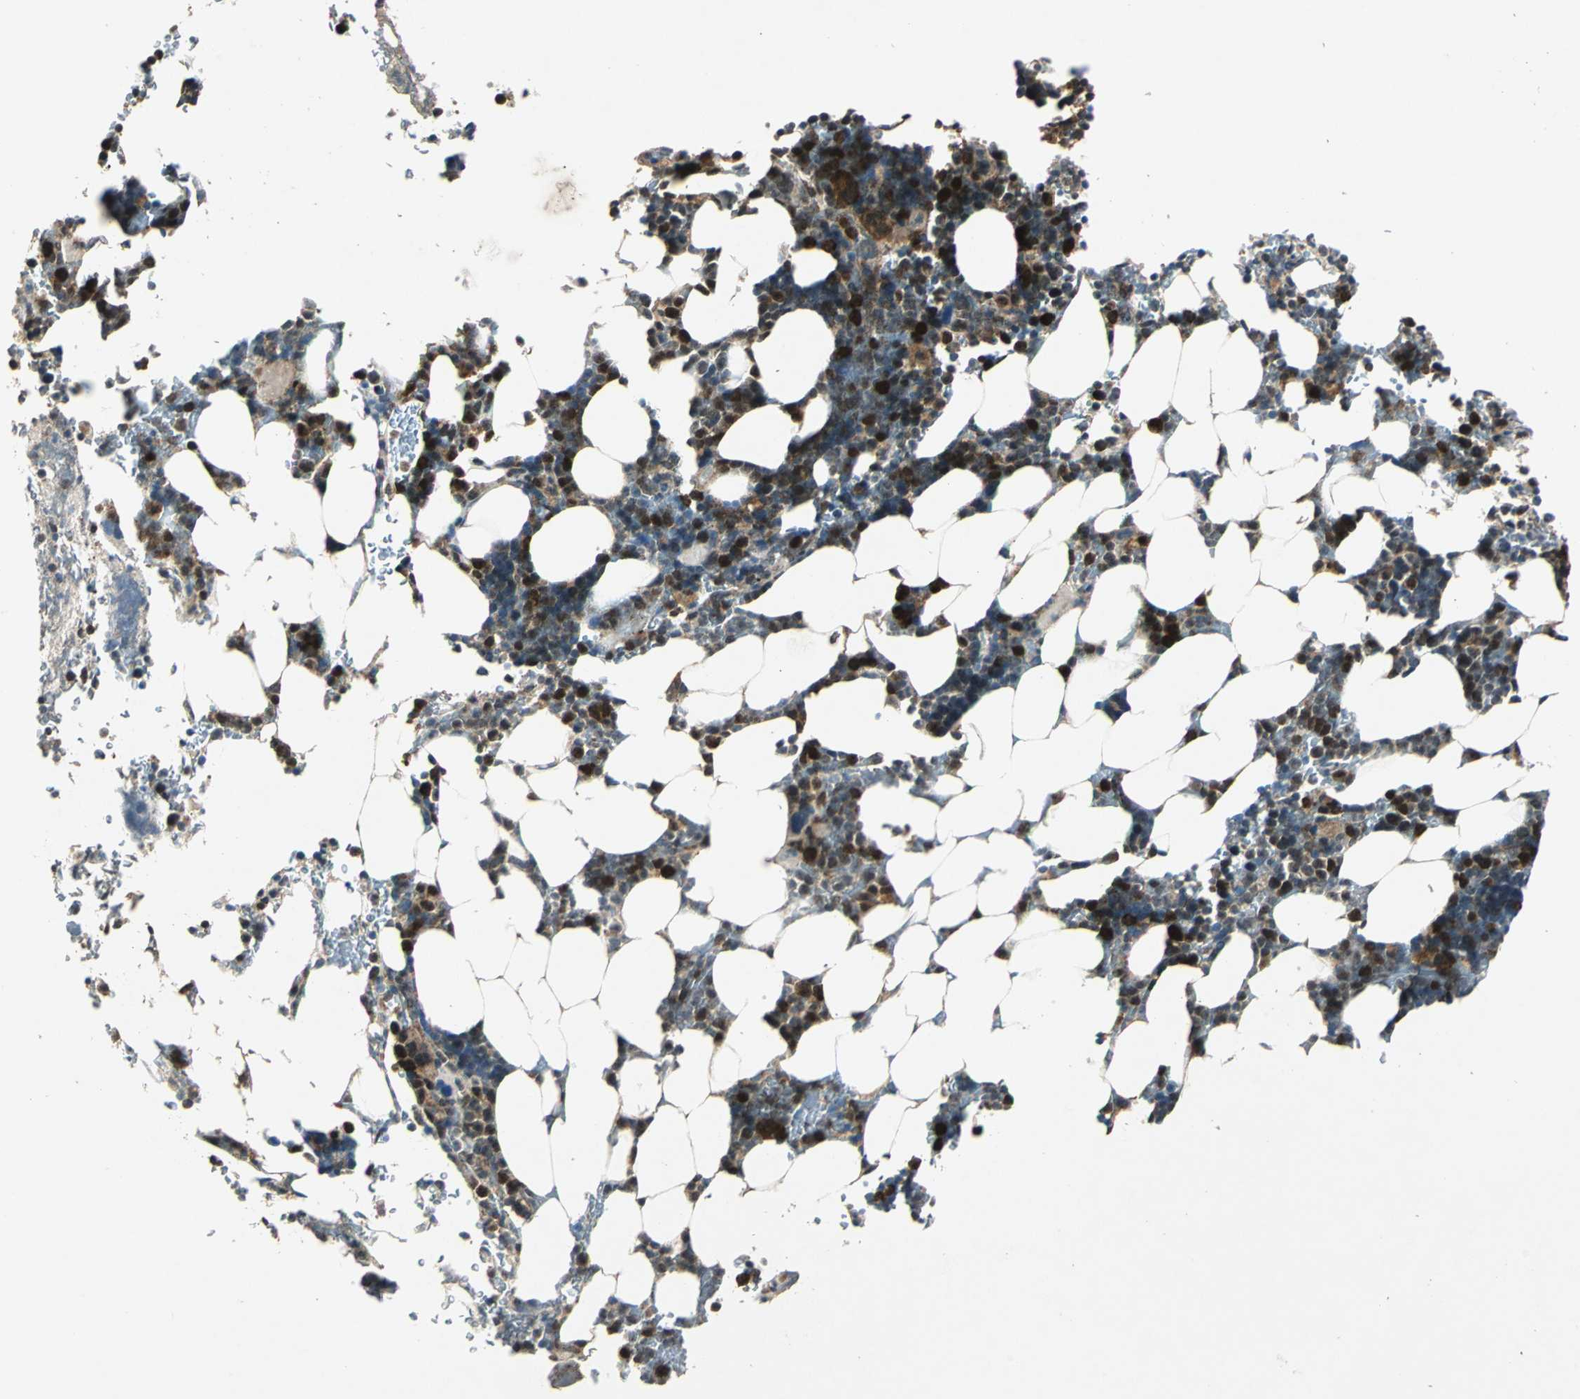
{"staining": {"intensity": "strong", "quantity": "25%-75%", "location": "nuclear"}, "tissue": "bone marrow", "cell_type": "Hematopoietic cells", "image_type": "normal", "snomed": [{"axis": "morphology", "description": "Normal tissue, NOS"}, {"axis": "topography", "description": "Bone marrow"}], "caption": "Immunohistochemistry (IHC) (DAB (3,3'-diaminobenzidine)) staining of normal bone marrow displays strong nuclear protein staining in approximately 25%-75% of hematopoietic cells. (Brightfield microscopy of DAB IHC at high magnification).", "gene": "AHSA1", "patient": {"sex": "female", "age": 73}}